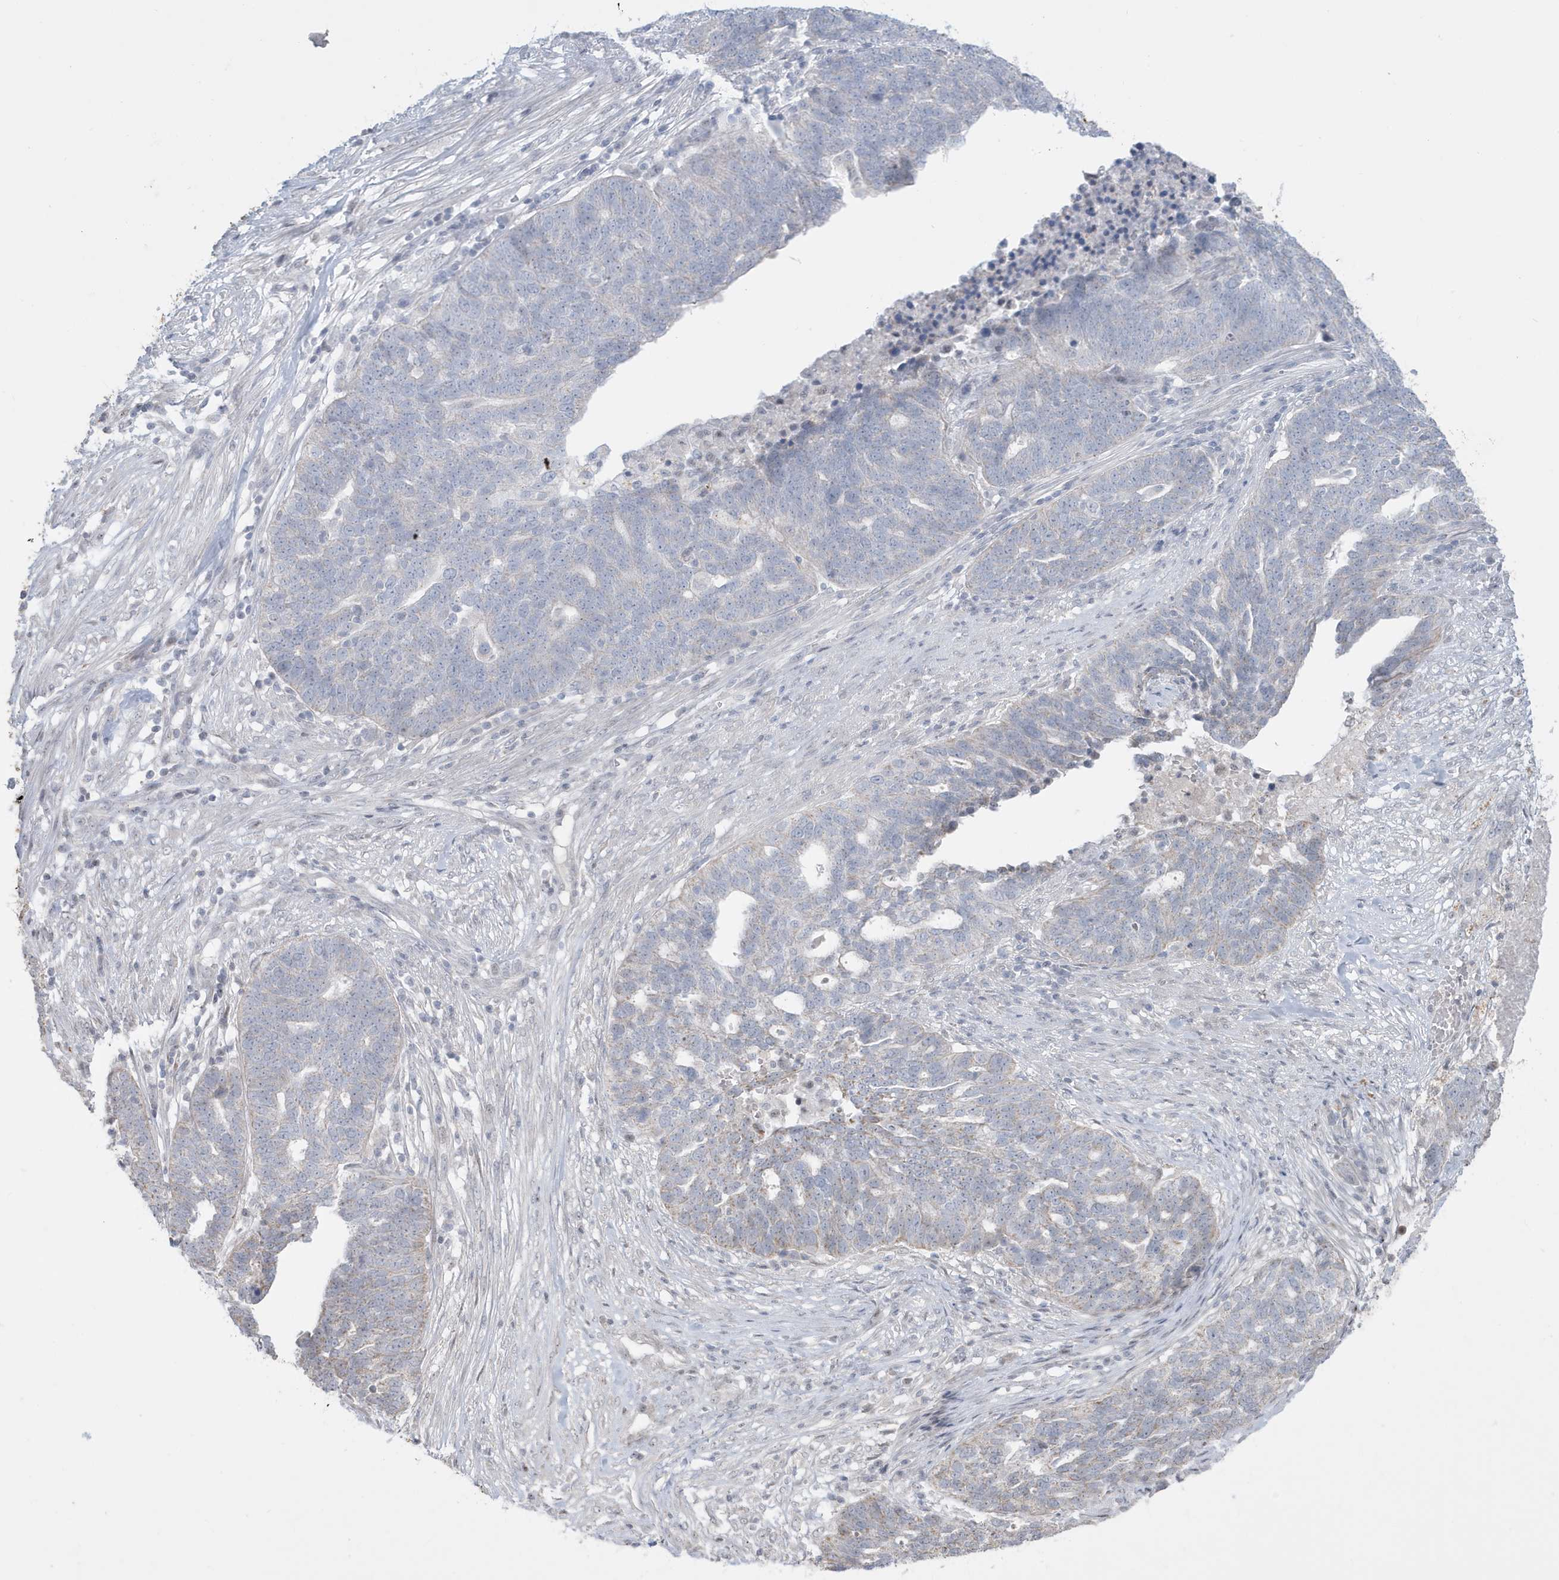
{"staining": {"intensity": "negative", "quantity": "none", "location": "none"}, "tissue": "ovarian cancer", "cell_type": "Tumor cells", "image_type": "cancer", "snomed": [{"axis": "morphology", "description": "Cystadenocarcinoma, serous, NOS"}, {"axis": "topography", "description": "Ovary"}], "caption": "Immunohistochemical staining of serous cystadenocarcinoma (ovarian) shows no significant staining in tumor cells.", "gene": "FNDC1", "patient": {"sex": "female", "age": 59}}